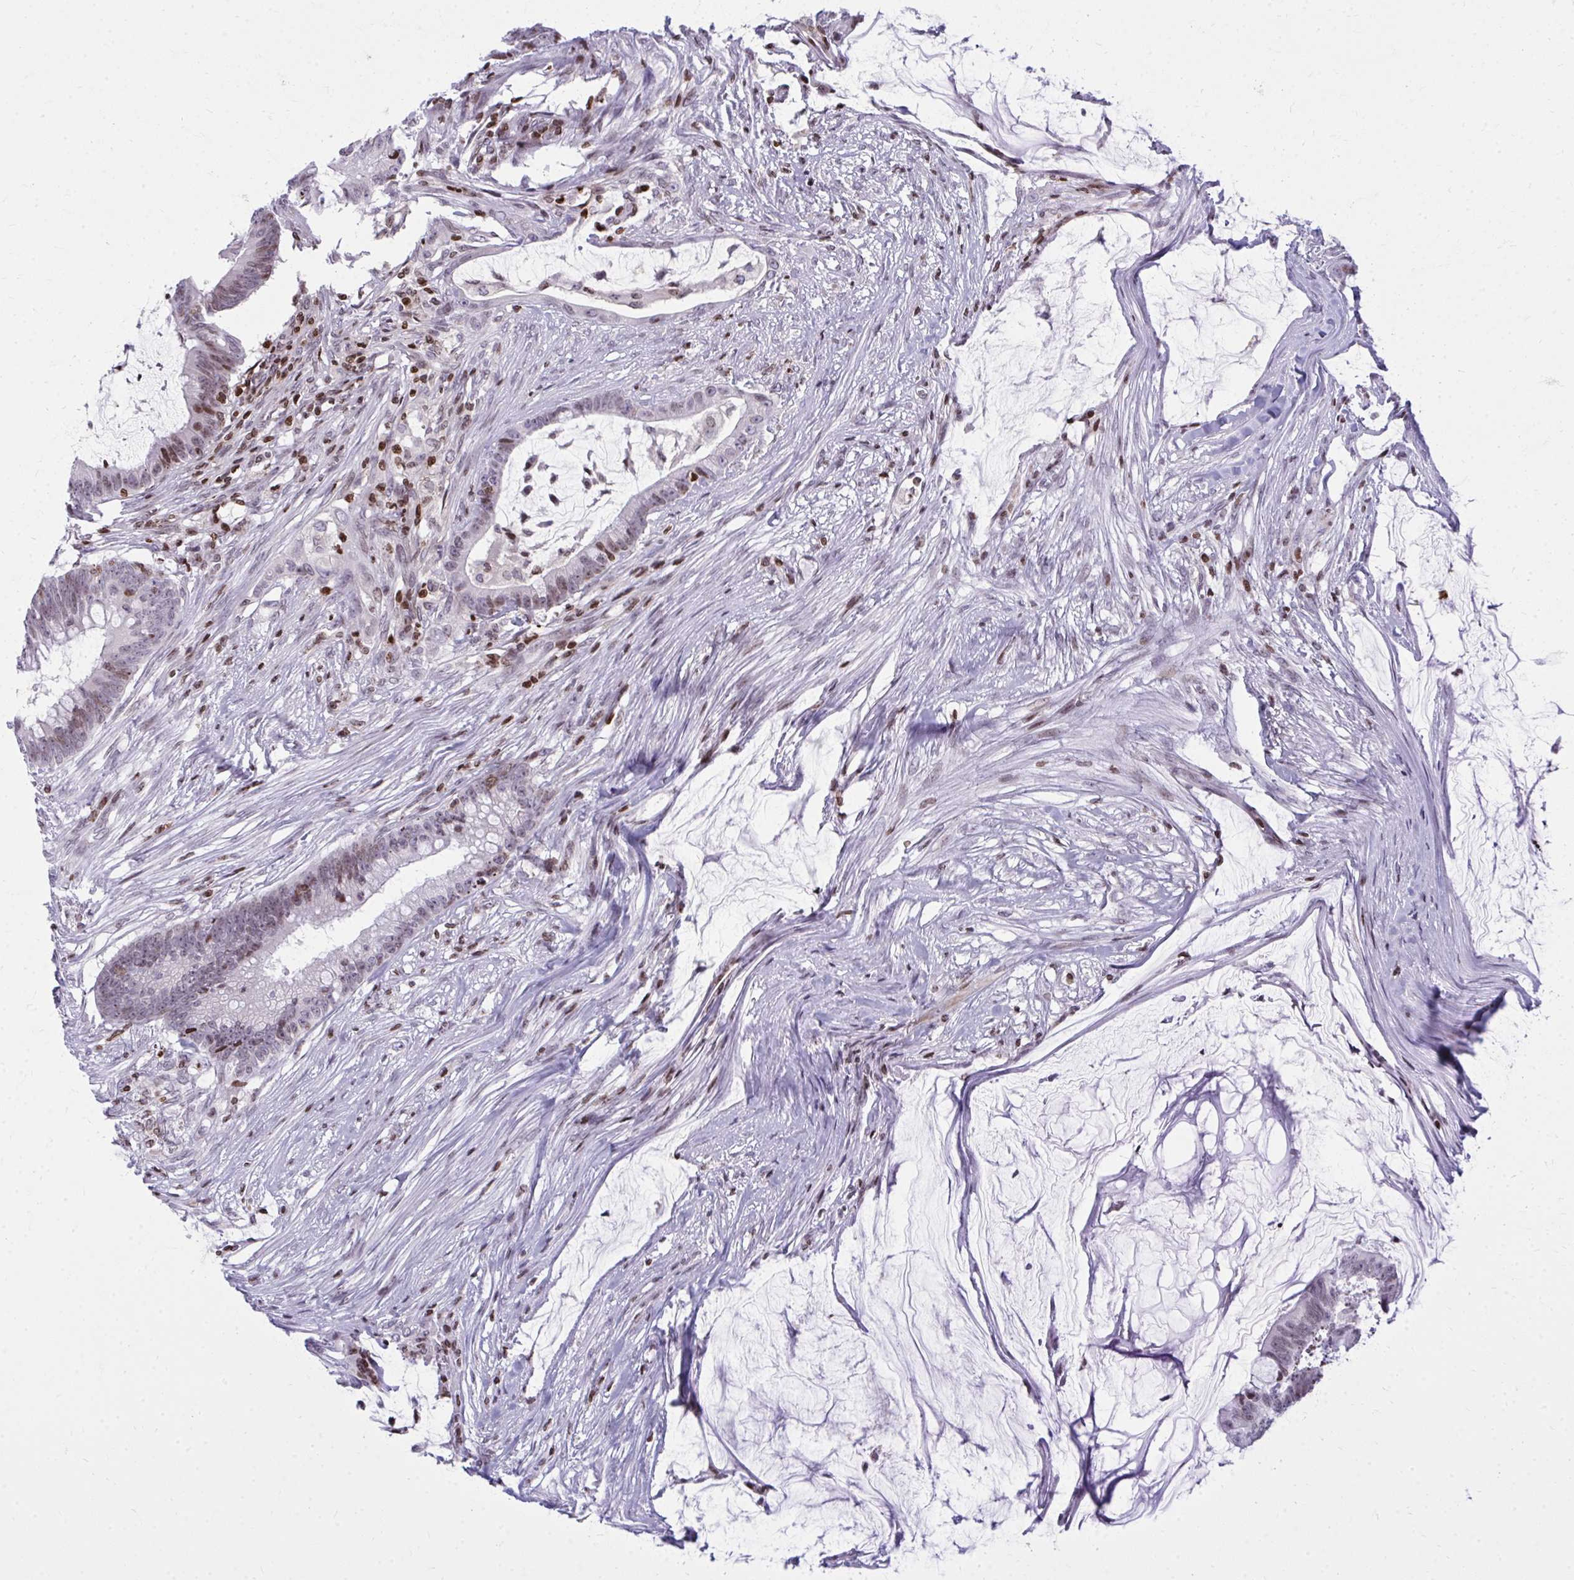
{"staining": {"intensity": "moderate", "quantity": "25%-75%", "location": "nuclear"}, "tissue": "colorectal cancer", "cell_type": "Tumor cells", "image_type": "cancer", "snomed": [{"axis": "morphology", "description": "Adenocarcinoma, NOS"}, {"axis": "topography", "description": "Colon"}], "caption": "Tumor cells reveal moderate nuclear expression in about 25%-75% of cells in colorectal adenocarcinoma. The staining was performed using DAB to visualize the protein expression in brown, while the nuclei were stained in blue with hematoxylin (Magnification: 20x).", "gene": "AP5M1", "patient": {"sex": "male", "age": 62}}